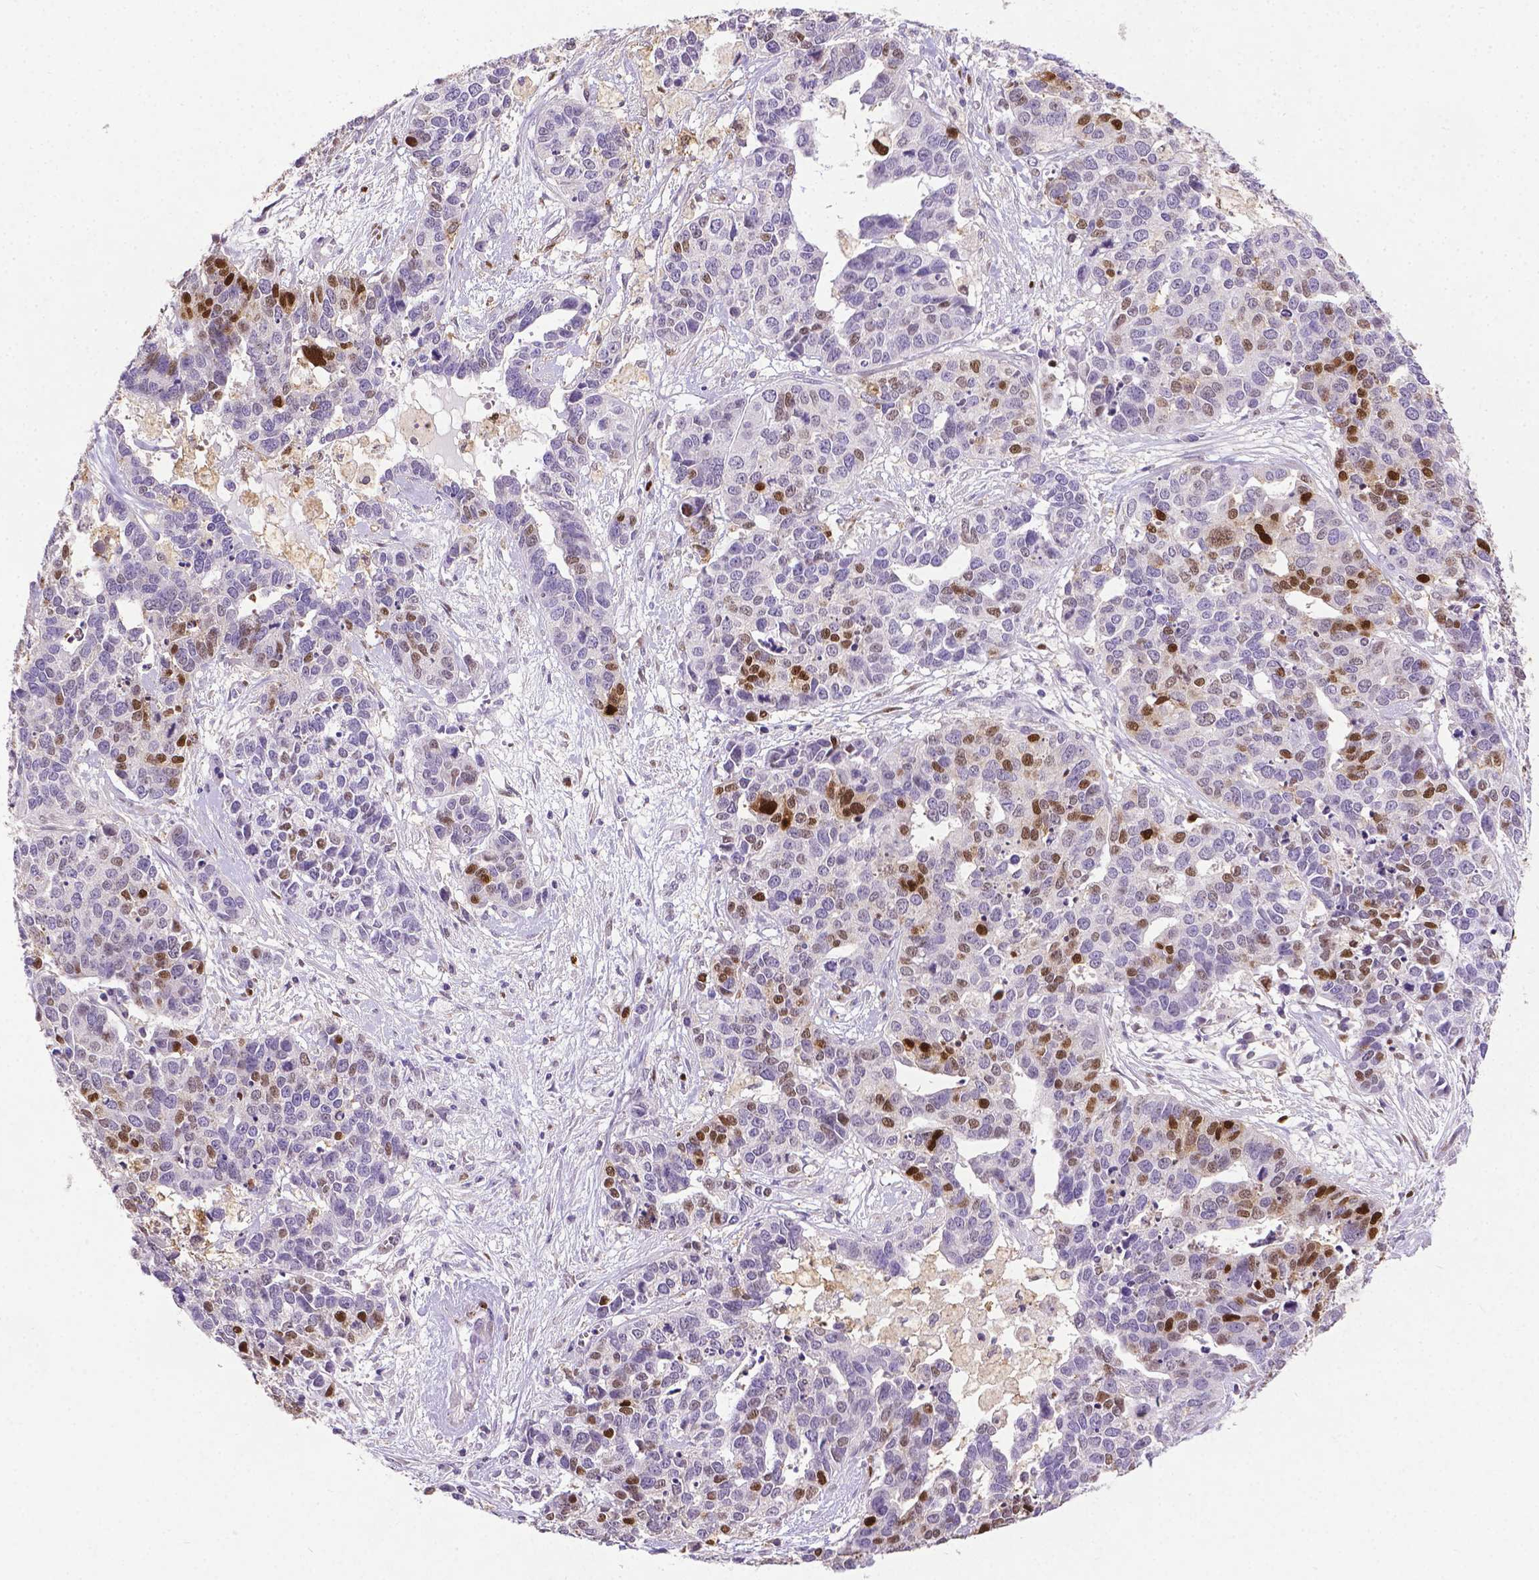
{"staining": {"intensity": "strong", "quantity": "<25%", "location": "nuclear"}, "tissue": "ovarian cancer", "cell_type": "Tumor cells", "image_type": "cancer", "snomed": [{"axis": "morphology", "description": "Carcinoma, endometroid"}, {"axis": "topography", "description": "Ovary"}], "caption": "Human ovarian cancer (endometroid carcinoma) stained with a protein marker shows strong staining in tumor cells.", "gene": "CDKN1A", "patient": {"sex": "female", "age": 65}}